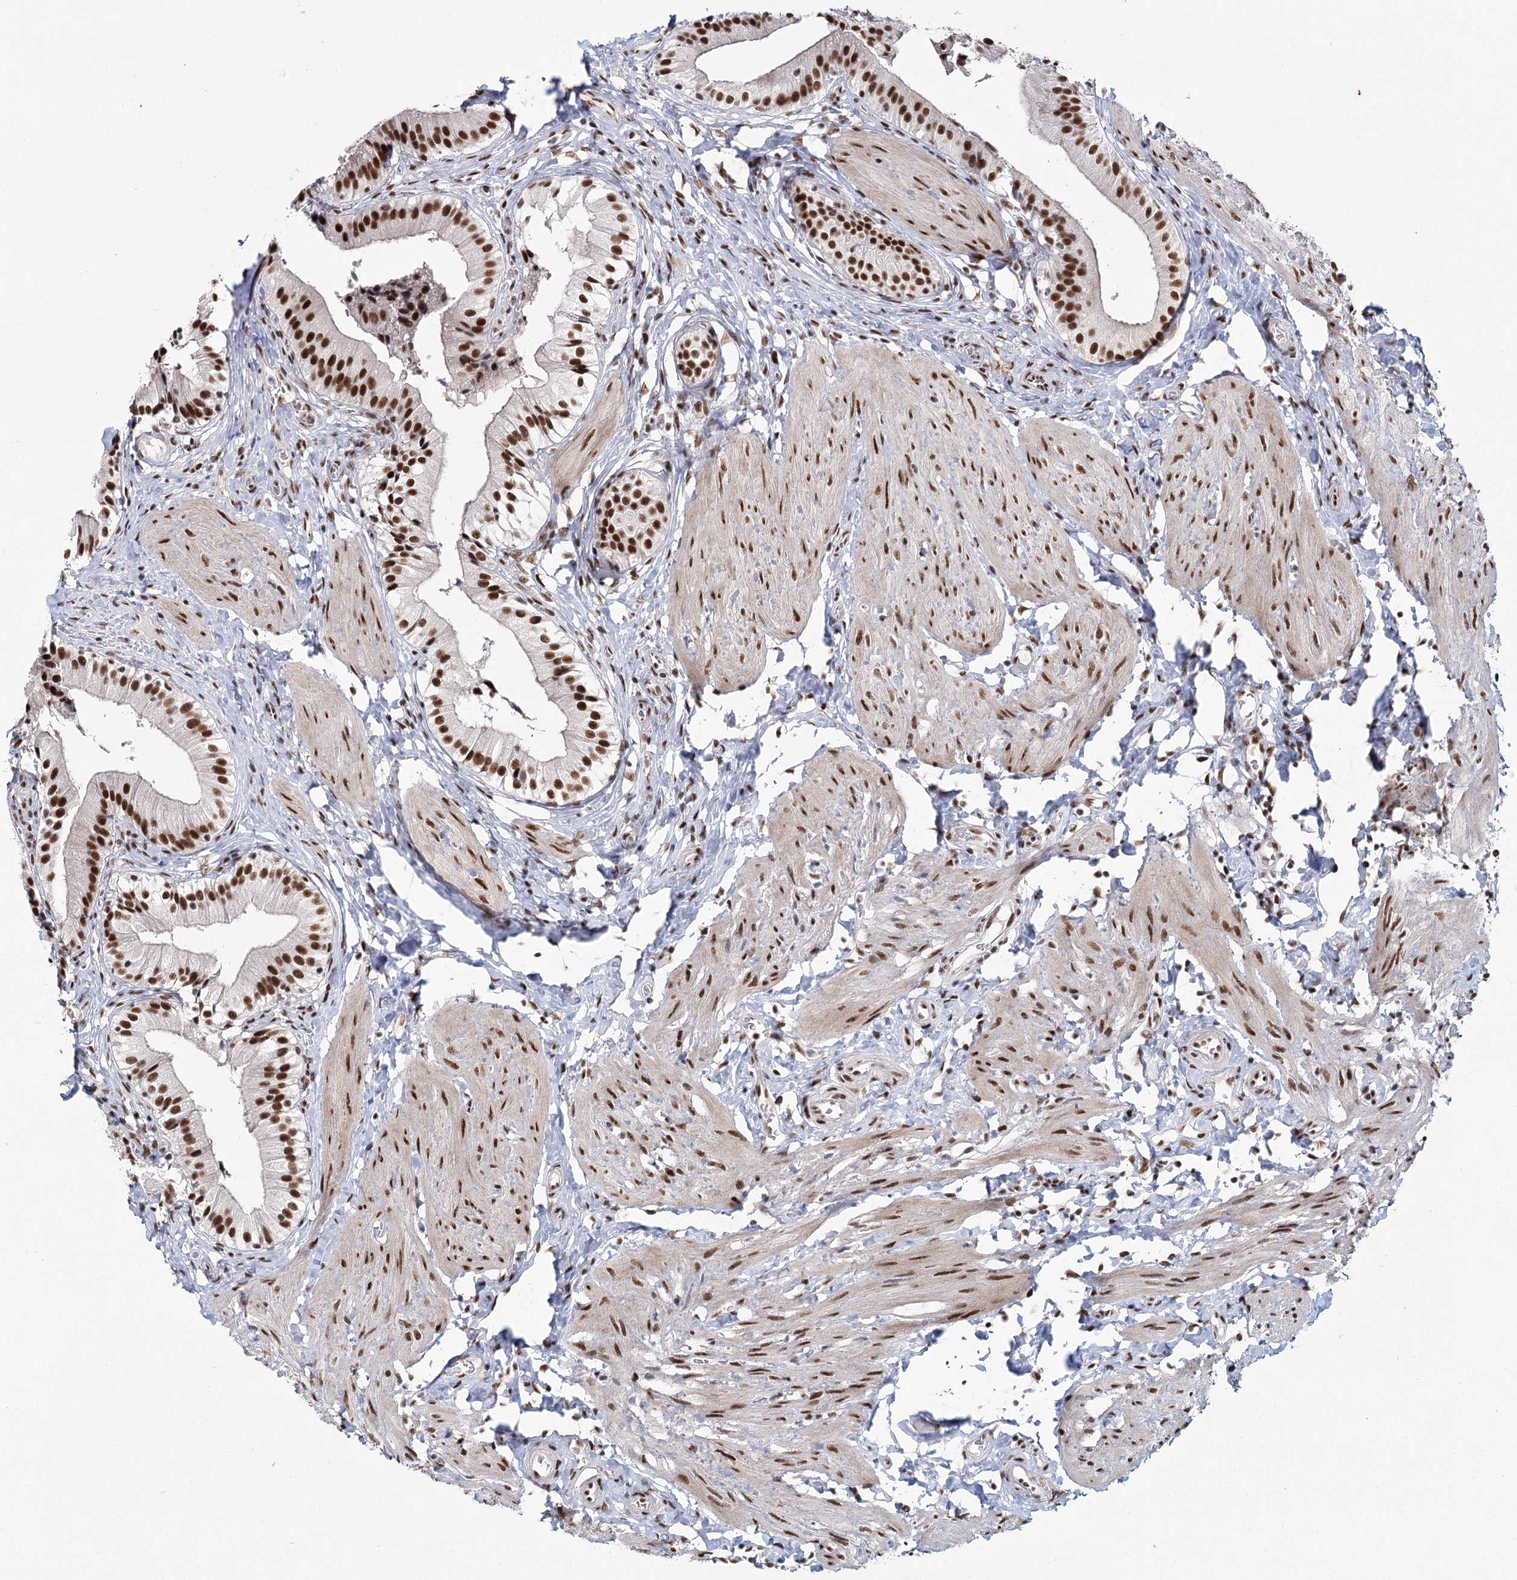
{"staining": {"intensity": "strong", "quantity": ">75%", "location": "nuclear"}, "tissue": "gallbladder", "cell_type": "Glandular cells", "image_type": "normal", "snomed": [{"axis": "morphology", "description": "Normal tissue, NOS"}, {"axis": "topography", "description": "Gallbladder"}], "caption": "Immunohistochemical staining of benign gallbladder exhibits strong nuclear protein staining in approximately >75% of glandular cells. (Brightfield microscopy of DAB IHC at high magnification).", "gene": "SCAF8", "patient": {"sex": "female", "age": 47}}